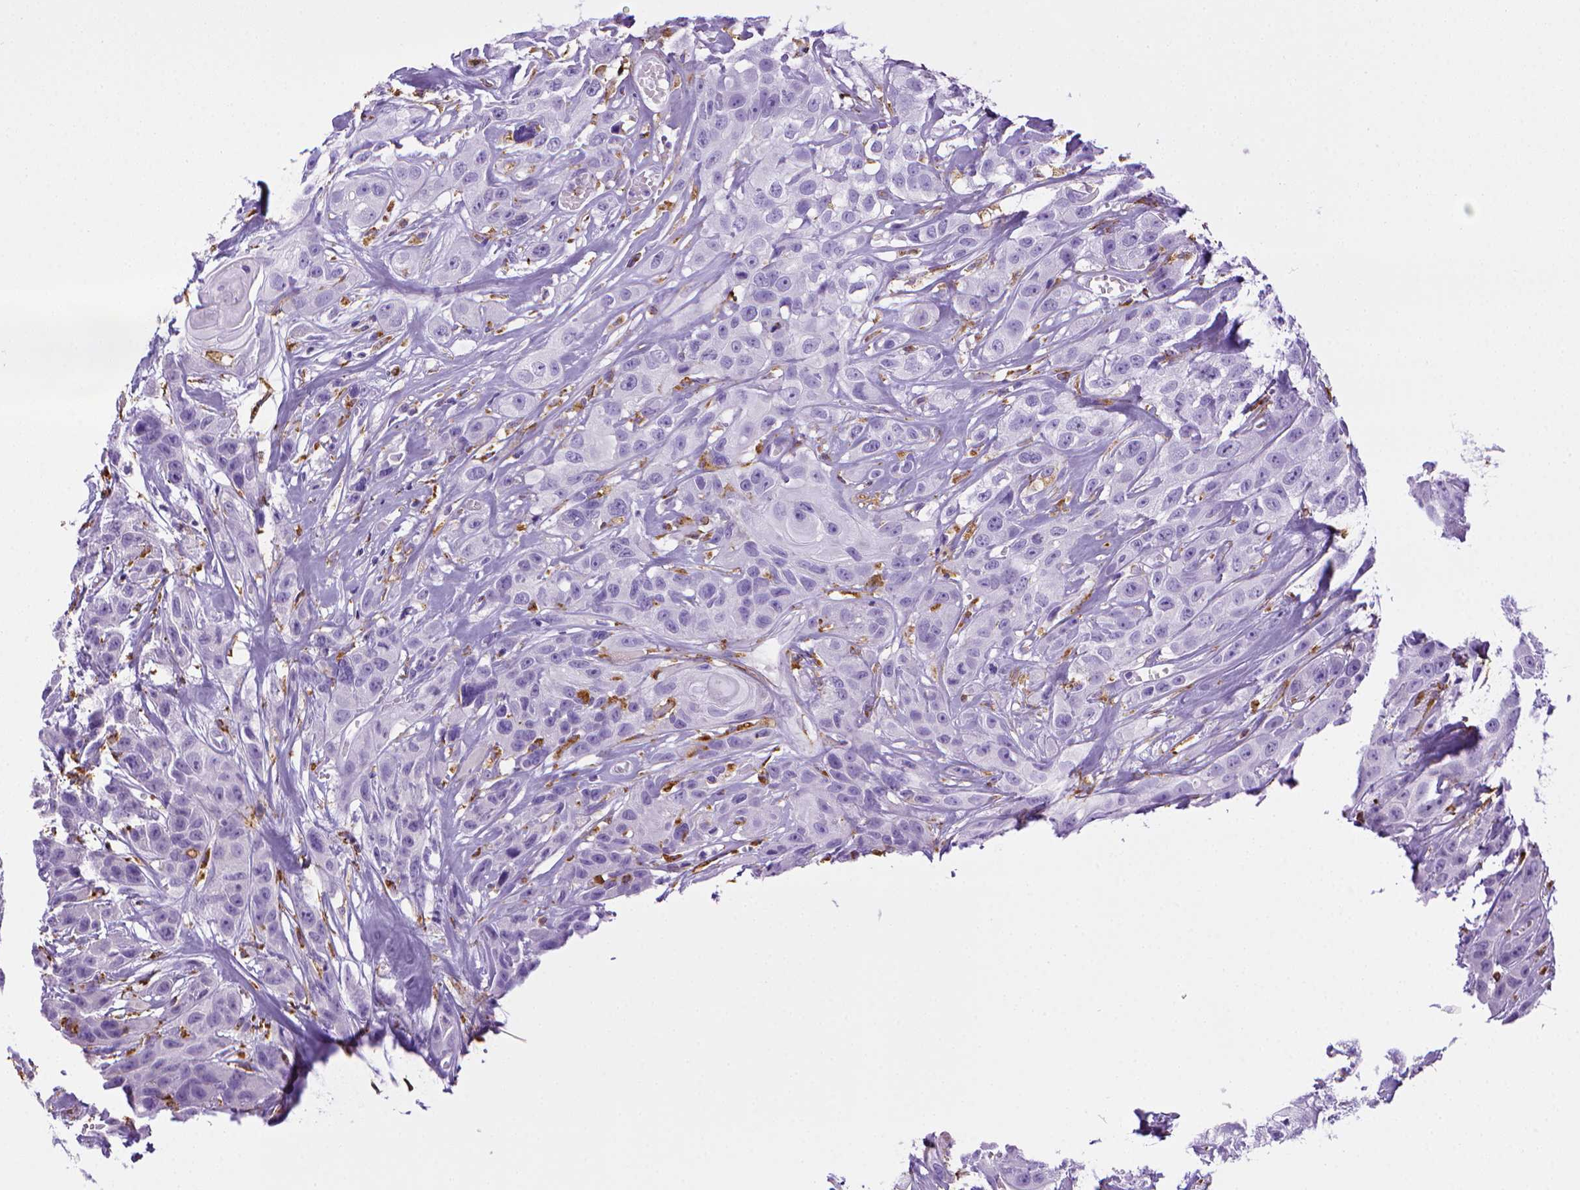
{"staining": {"intensity": "negative", "quantity": "none", "location": "none"}, "tissue": "head and neck cancer", "cell_type": "Tumor cells", "image_type": "cancer", "snomed": [{"axis": "morphology", "description": "Squamous cell carcinoma, NOS"}, {"axis": "topography", "description": "Head-Neck"}], "caption": "Immunohistochemical staining of head and neck squamous cell carcinoma demonstrates no significant expression in tumor cells.", "gene": "CD68", "patient": {"sex": "male", "age": 57}}